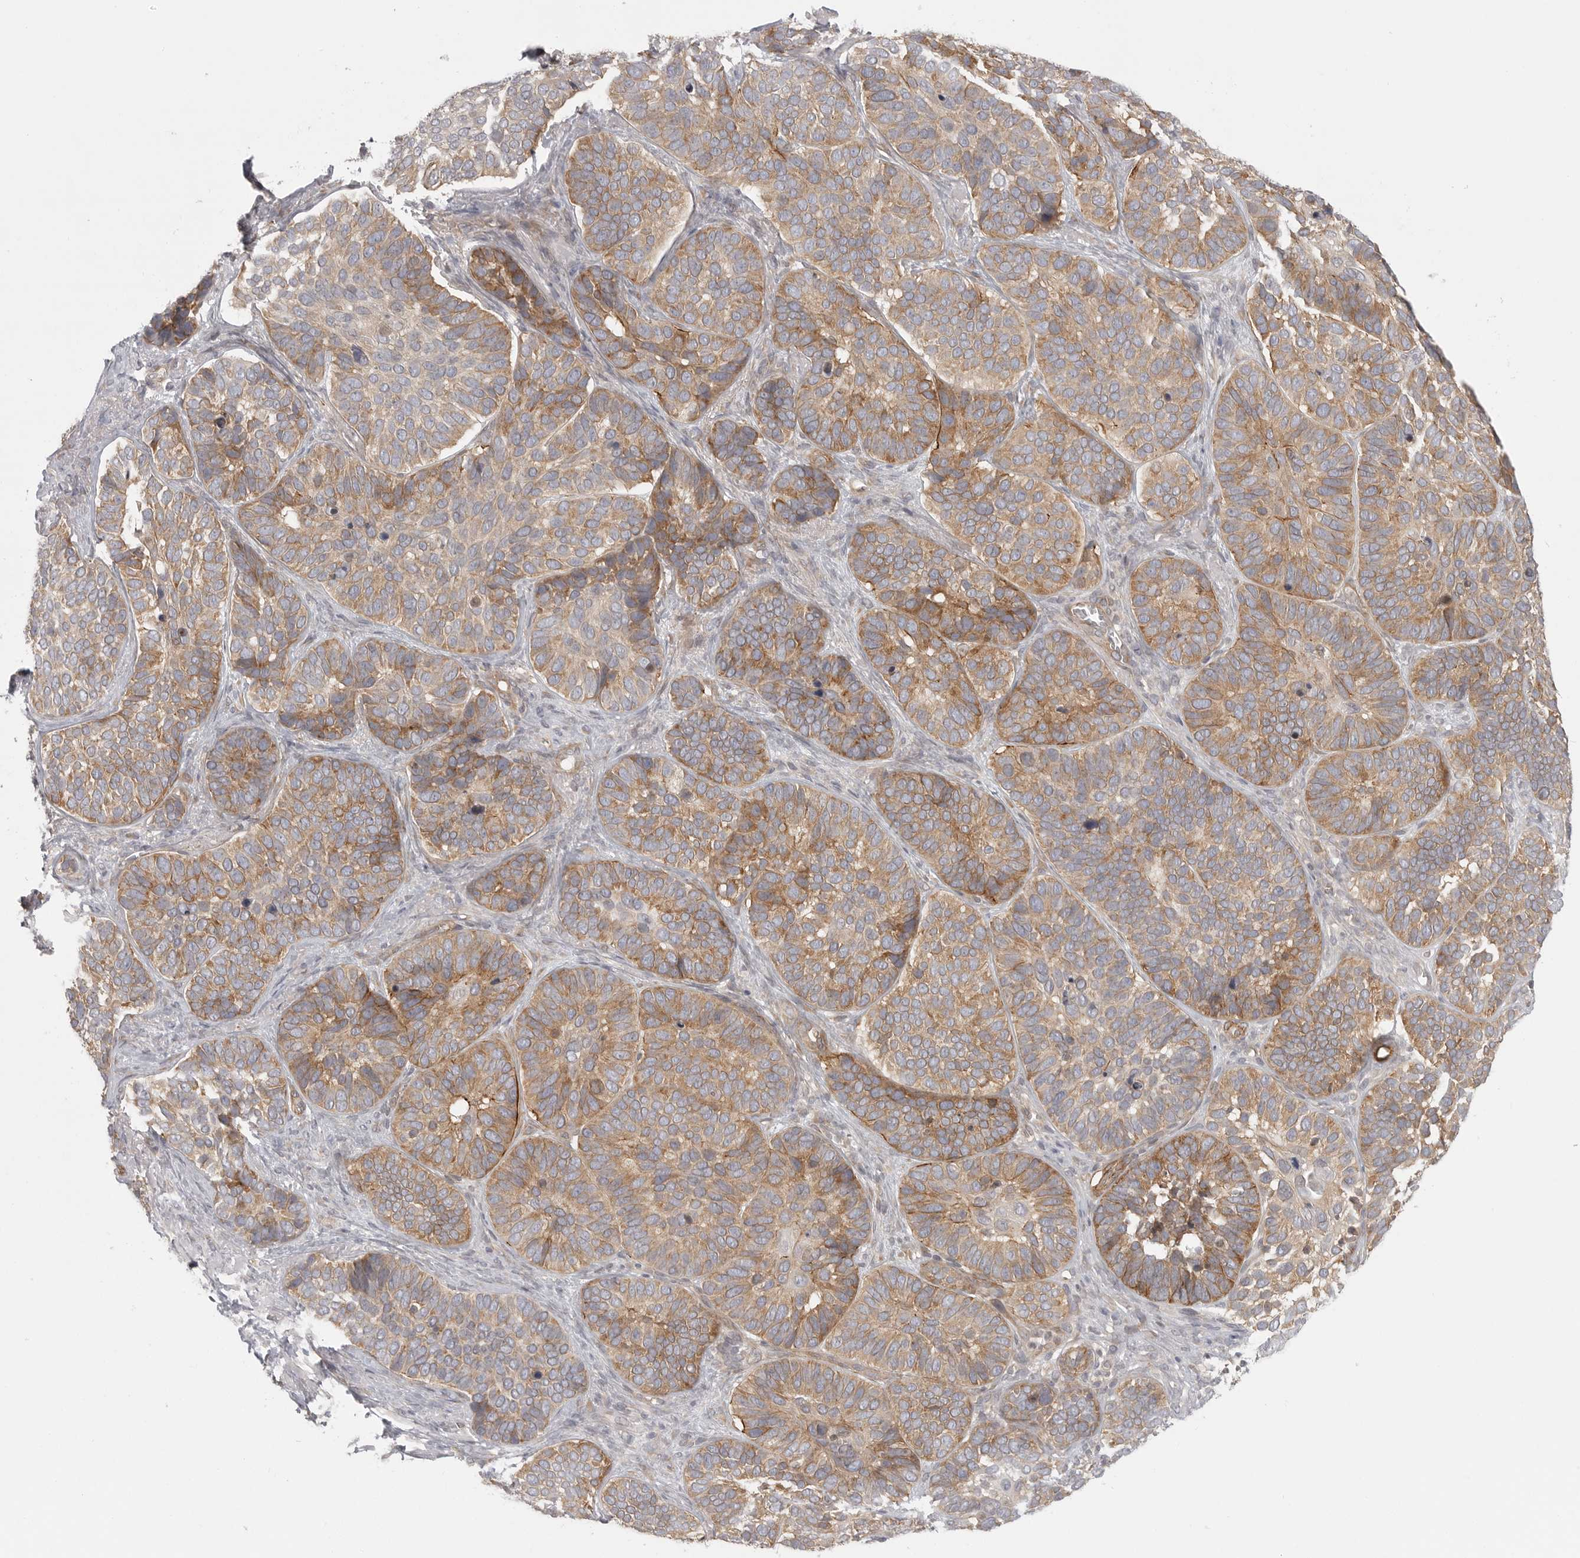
{"staining": {"intensity": "moderate", "quantity": ">75%", "location": "cytoplasmic/membranous"}, "tissue": "skin cancer", "cell_type": "Tumor cells", "image_type": "cancer", "snomed": [{"axis": "morphology", "description": "Basal cell carcinoma"}, {"axis": "topography", "description": "Skin"}], "caption": "Tumor cells exhibit moderate cytoplasmic/membranous positivity in about >75% of cells in basal cell carcinoma (skin). (DAB IHC with brightfield microscopy, high magnification).", "gene": "CERS2", "patient": {"sex": "male", "age": 62}}